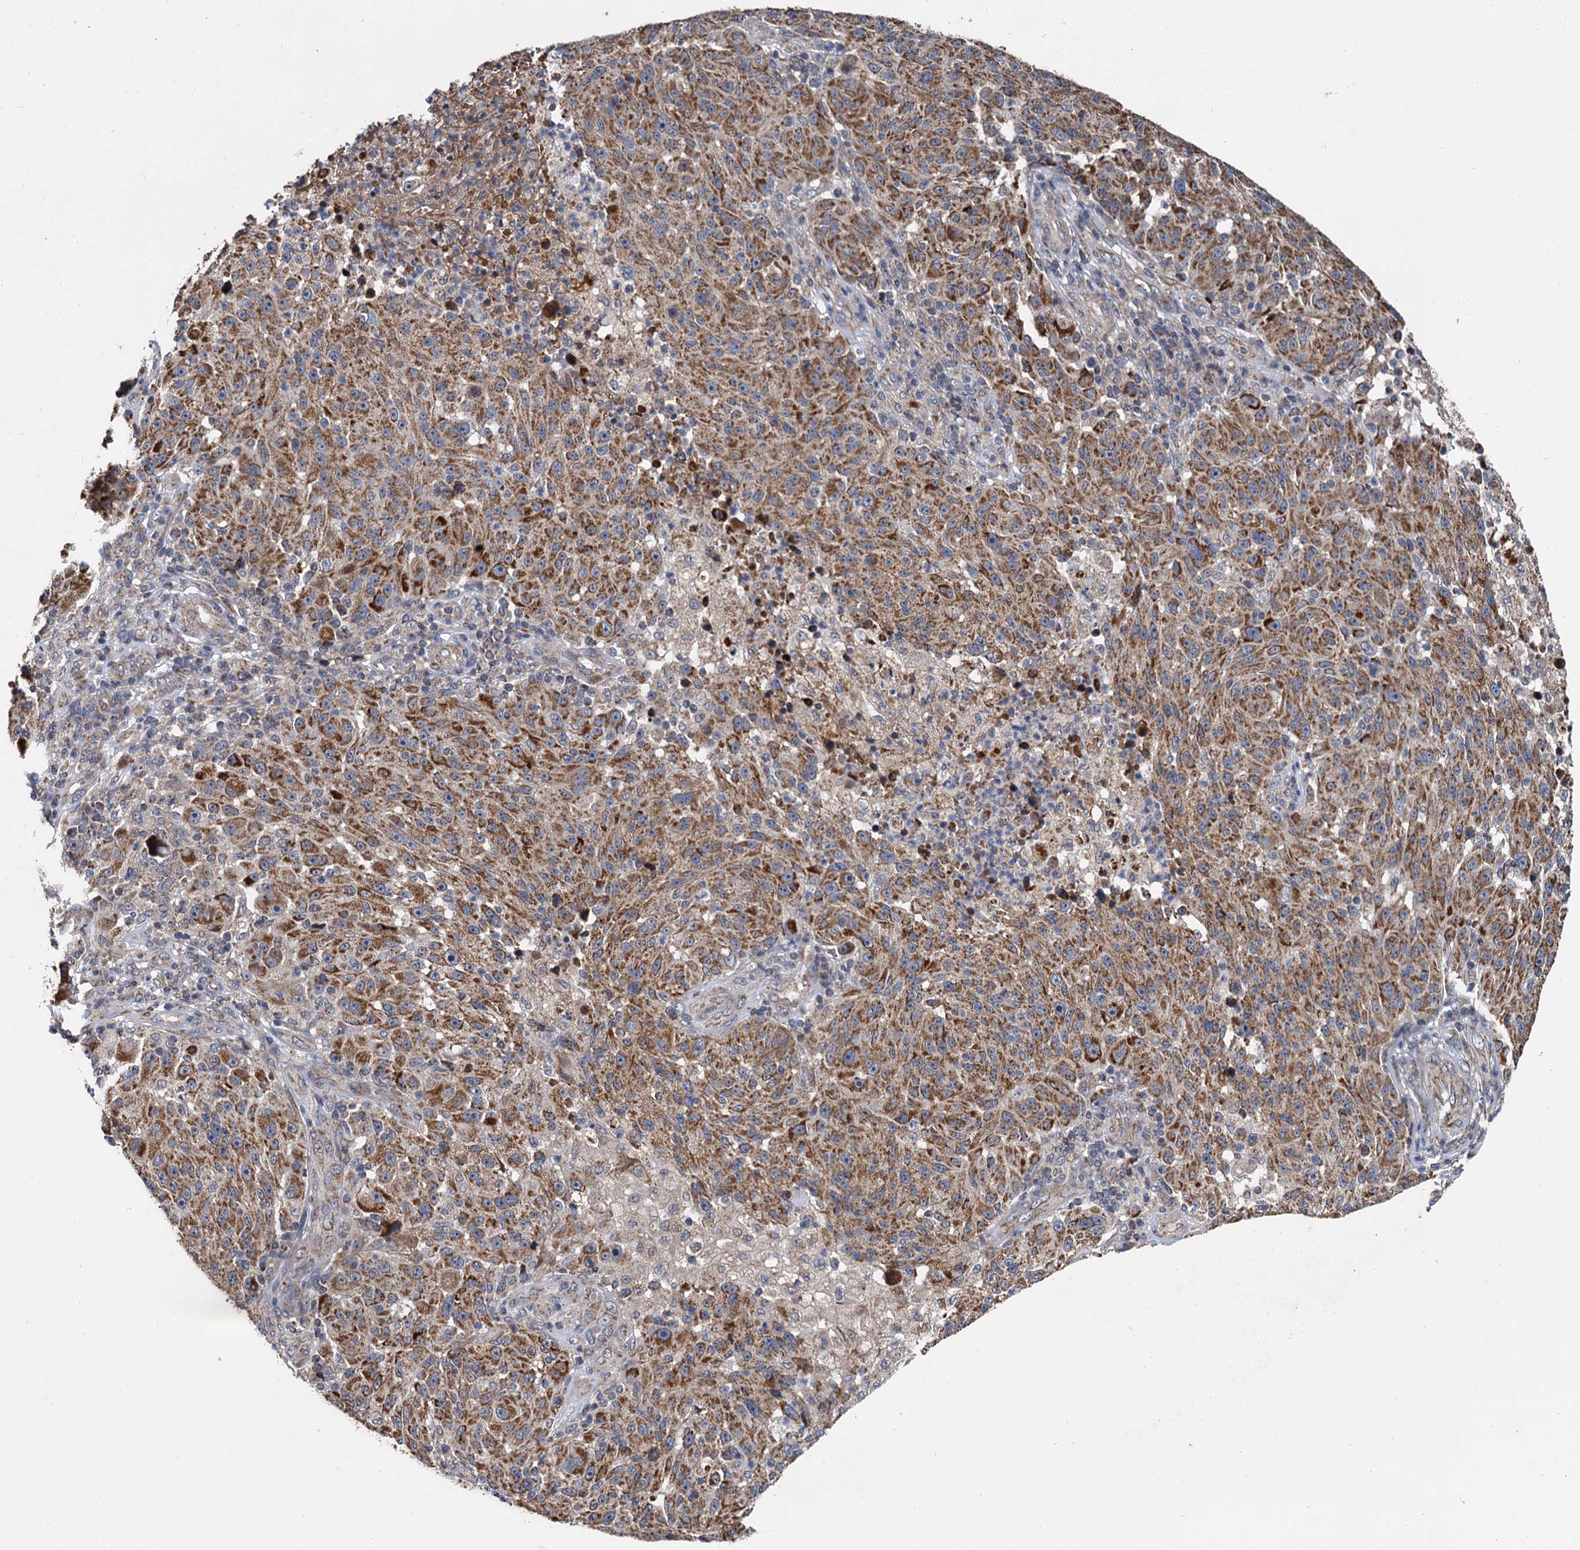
{"staining": {"intensity": "moderate", "quantity": ">75%", "location": "cytoplasmic/membranous"}, "tissue": "melanoma", "cell_type": "Tumor cells", "image_type": "cancer", "snomed": [{"axis": "morphology", "description": "Malignant melanoma, NOS"}, {"axis": "topography", "description": "Skin"}], "caption": "High-power microscopy captured an immunohistochemistry histopathology image of malignant melanoma, revealing moderate cytoplasmic/membranous expression in about >75% of tumor cells.", "gene": "SPRYD3", "patient": {"sex": "male", "age": 53}}